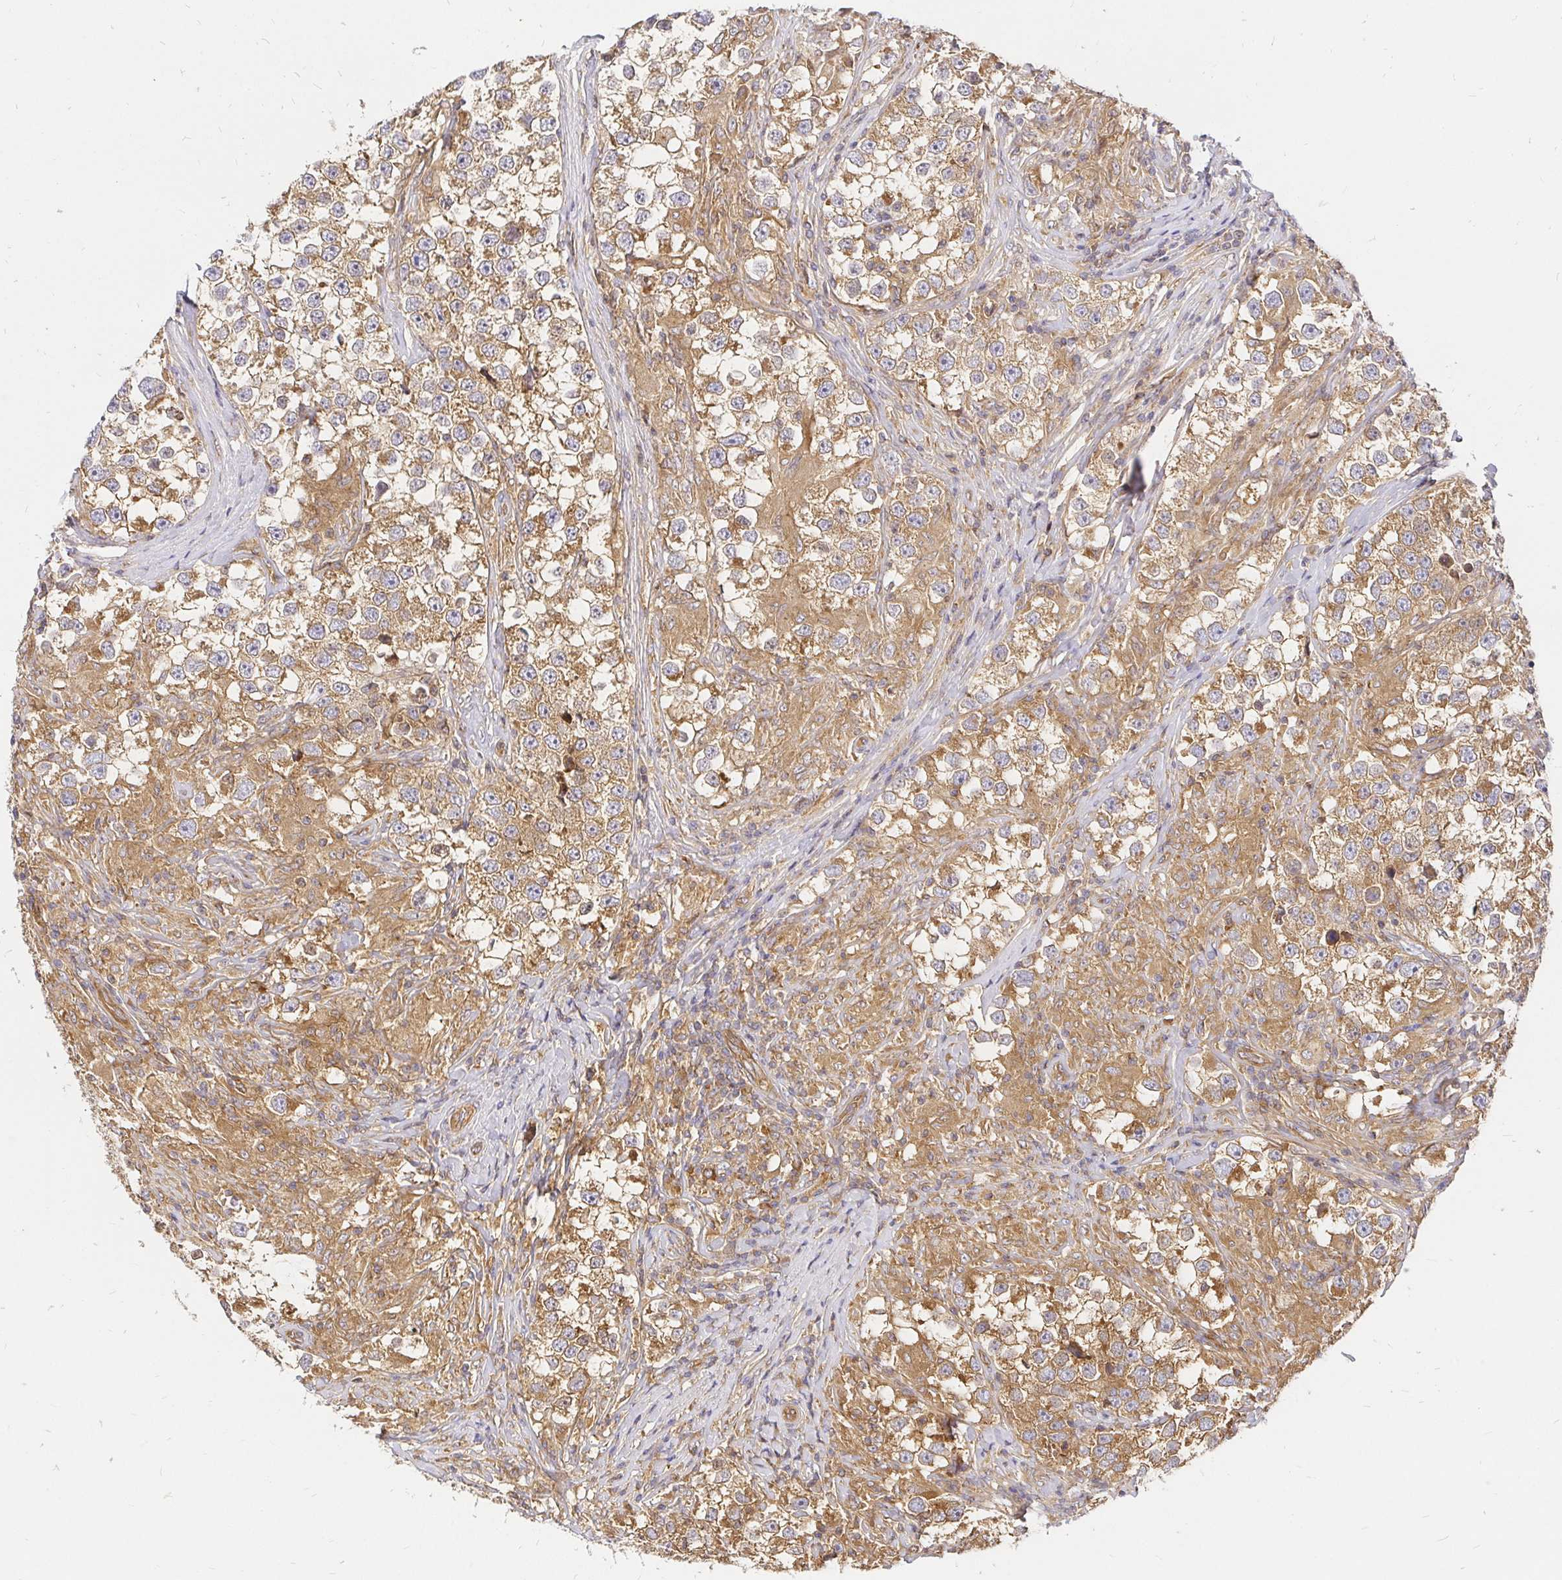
{"staining": {"intensity": "moderate", "quantity": ">75%", "location": "cytoplasmic/membranous"}, "tissue": "testis cancer", "cell_type": "Tumor cells", "image_type": "cancer", "snomed": [{"axis": "morphology", "description": "Seminoma, NOS"}, {"axis": "topography", "description": "Testis"}], "caption": "Protein analysis of seminoma (testis) tissue shows moderate cytoplasmic/membranous expression in approximately >75% of tumor cells. (Stains: DAB (3,3'-diaminobenzidine) in brown, nuclei in blue, Microscopy: brightfield microscopy at high magnification).", "gene": "KIF5B", "patient": {"sex": "male", "age": 46}}